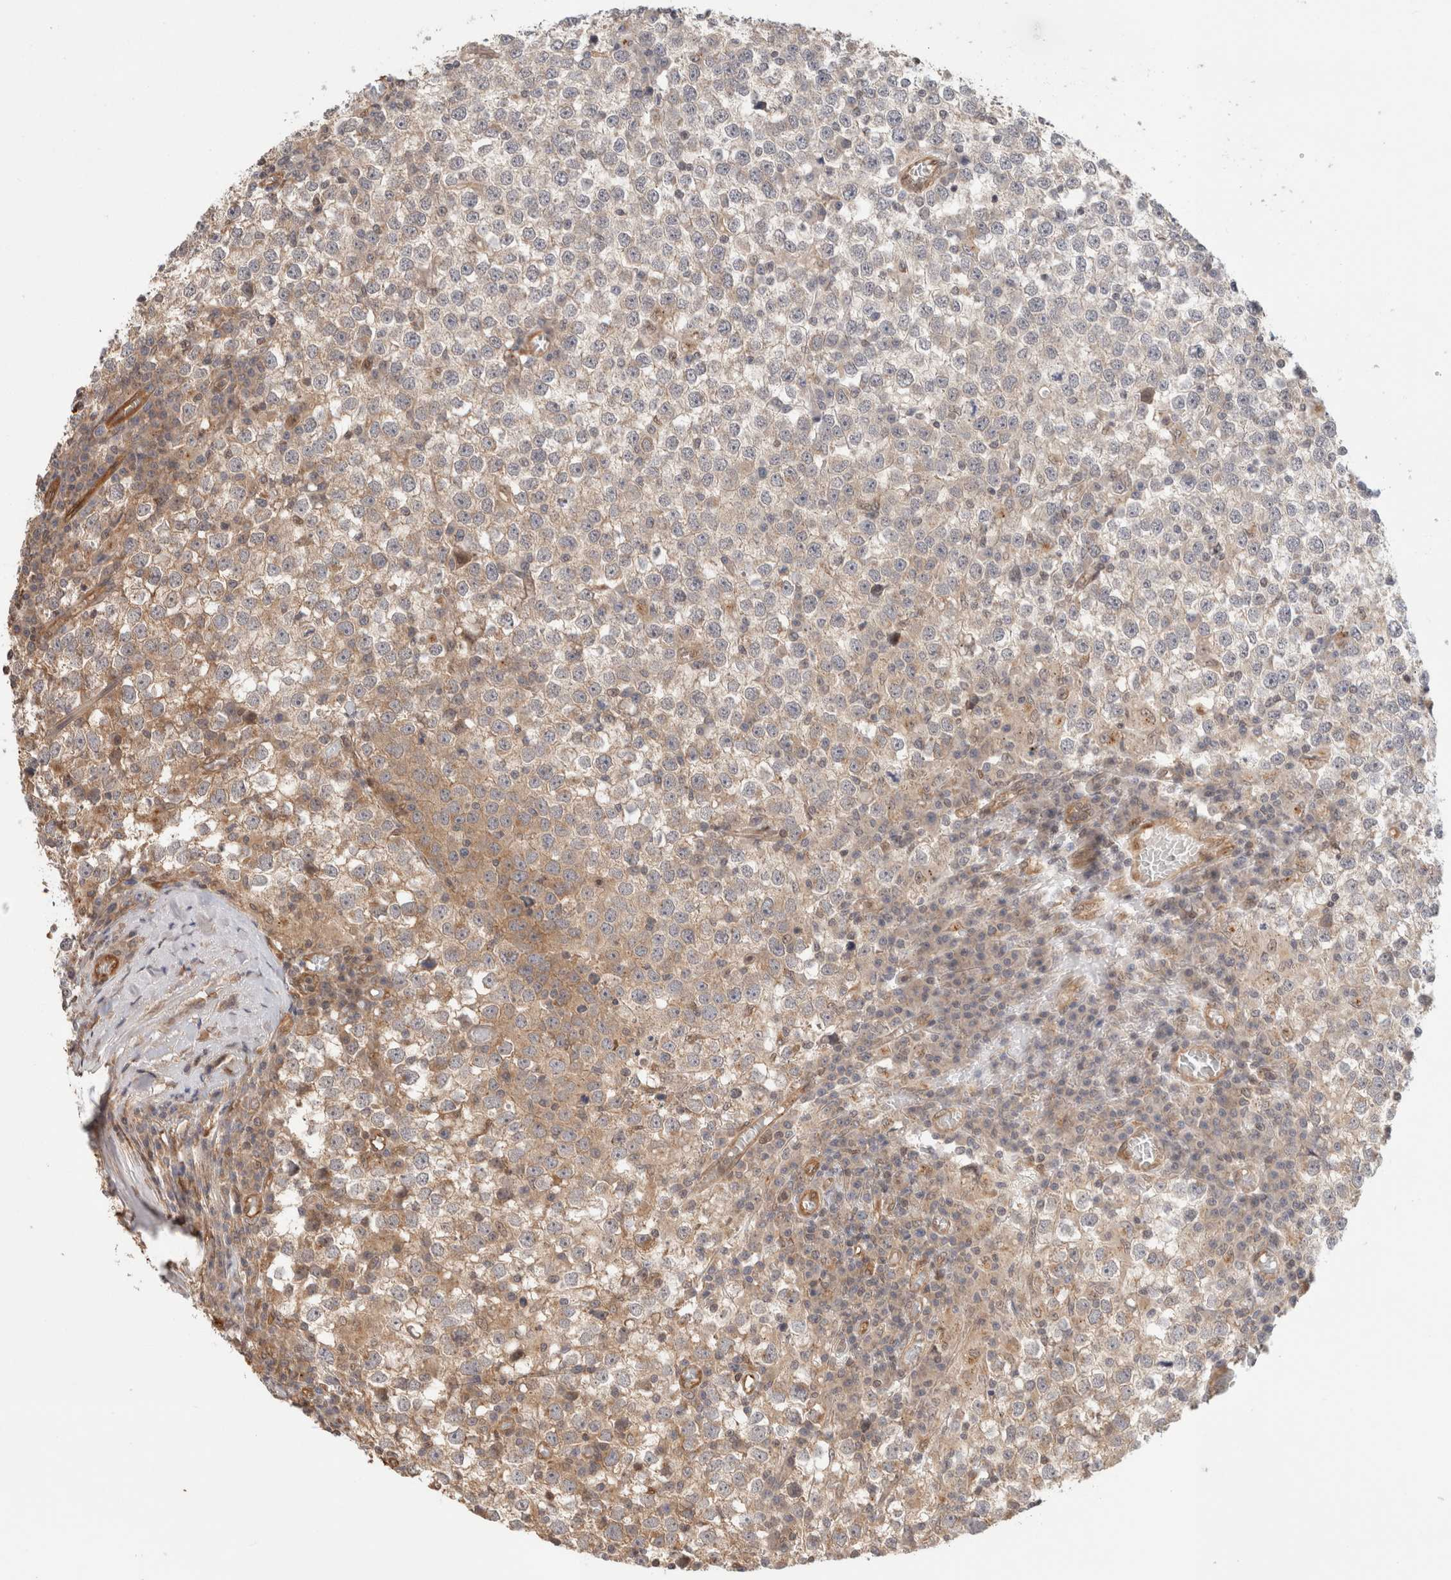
{"staining": {"intensity": "weak", "quantity": ">75%", "location": "cytoplasmic/membranous"}, "tissue": "testis cancer", "cell_type": "Tumor cells", "image_type": "cancer", "snomed": [{"axis": "morphology", "description": "Seminoma, NOS"}, {"axis": "topography", "description": "Testis"}], "caption": "Immunohistochemistry of human seminoma (testis) displays low levels of weak cytoplasmic/membranous positivity in approximately >75% of tumor cells.", "gene": "OTUD6B", "patient": {"sex": "male", "age": 65}}